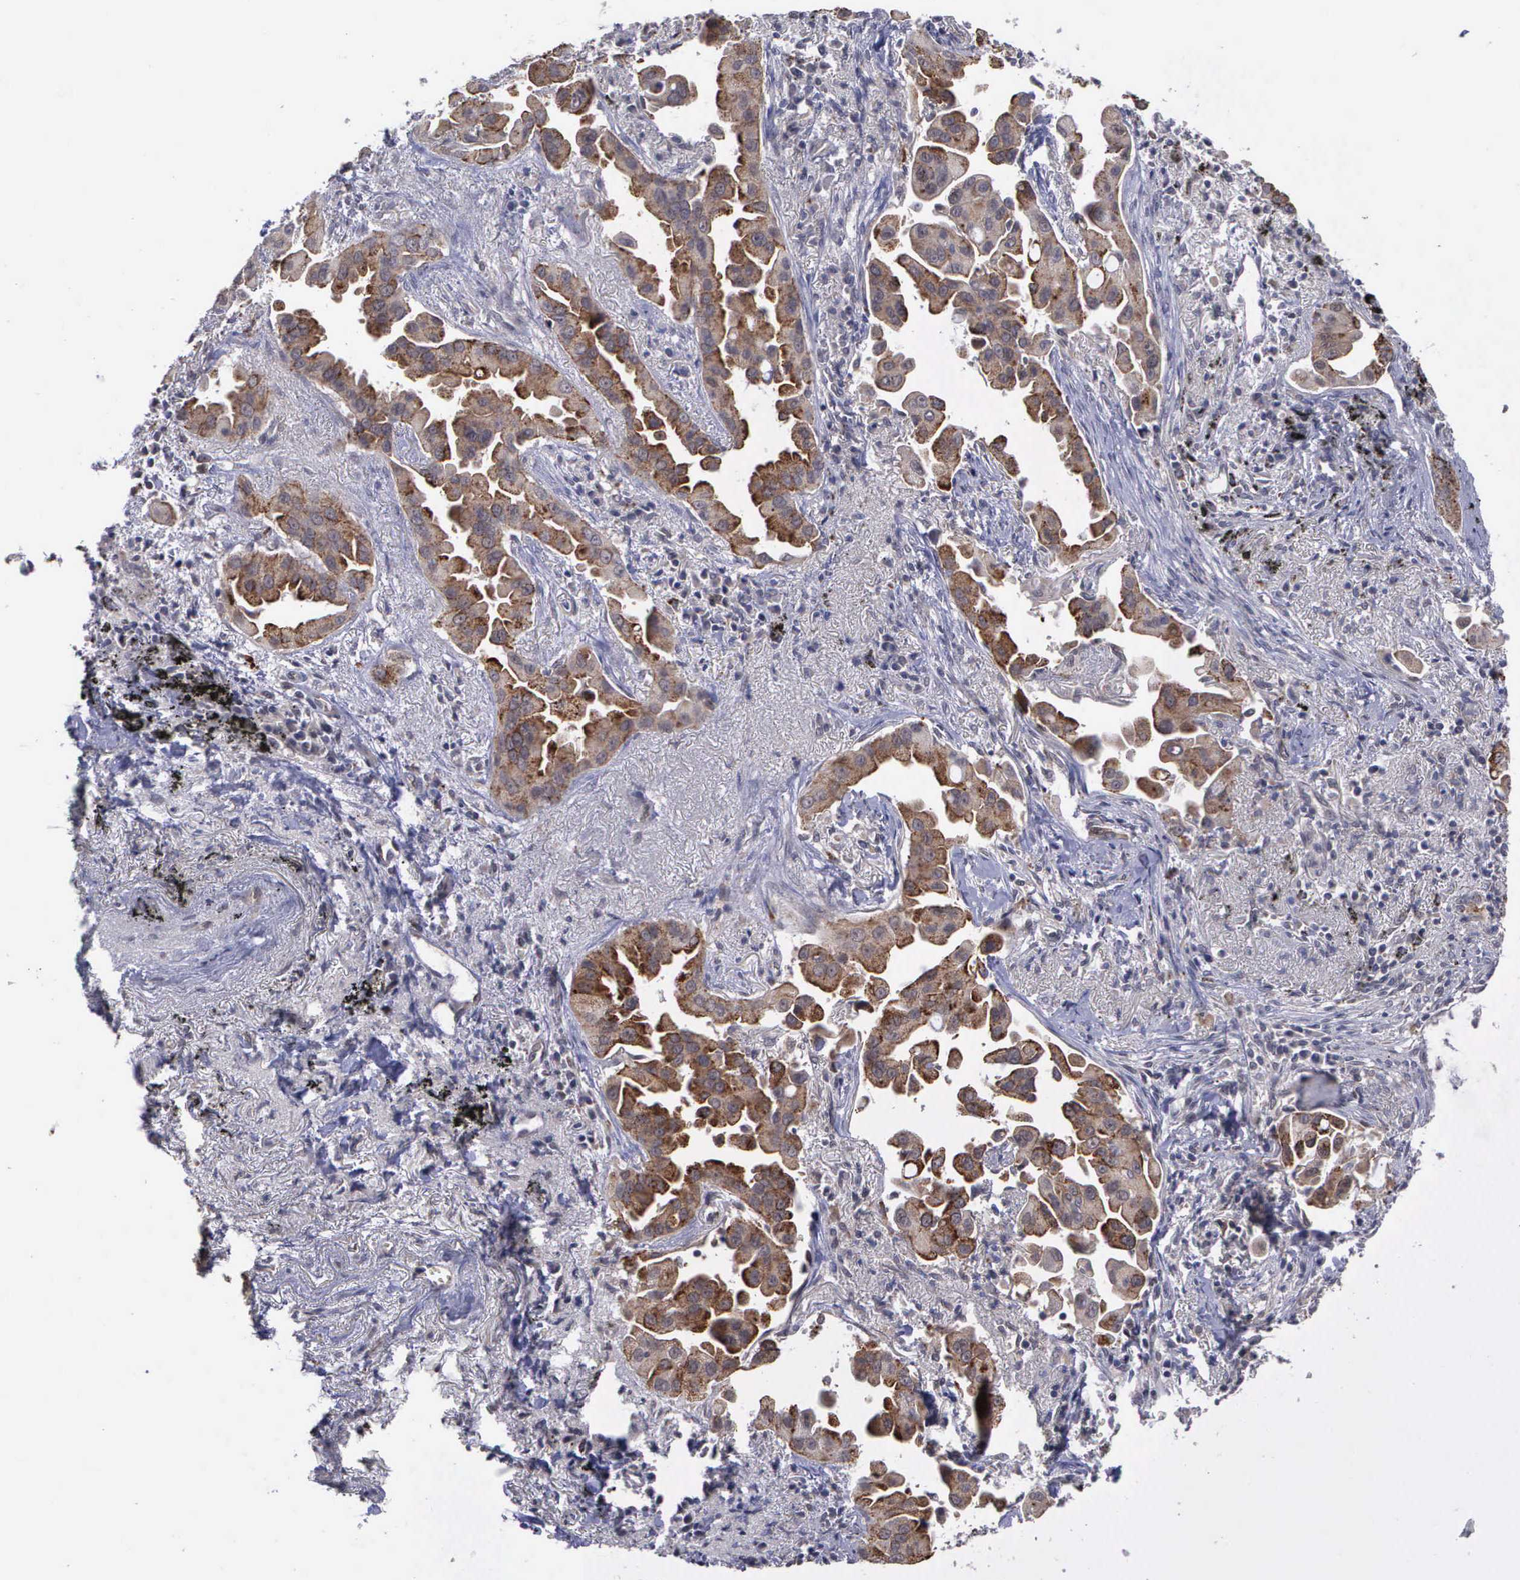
{"staining": {"intensity": "moderate", "quantity": ">75%", "location": "cytoplasmic/membranous"}, "tissue": "lung cancer", "cell_type": "Tumor cells", "image_type": "cancer", "snomed": [{"axis": "morphology", "description": "Adenocarcinoma, NOS"}, {"axis": "topography", "description": "Lung"}], "caption": "Lung cancer (adenocarcinoma) was stained to show a protein in brown. There is medium levels of moderate cytoplasmic/membranous staining in approximately >75% of tumor cells.", "gene": "MAP3K9", "patient": {"sex": "male", "age": 68}}